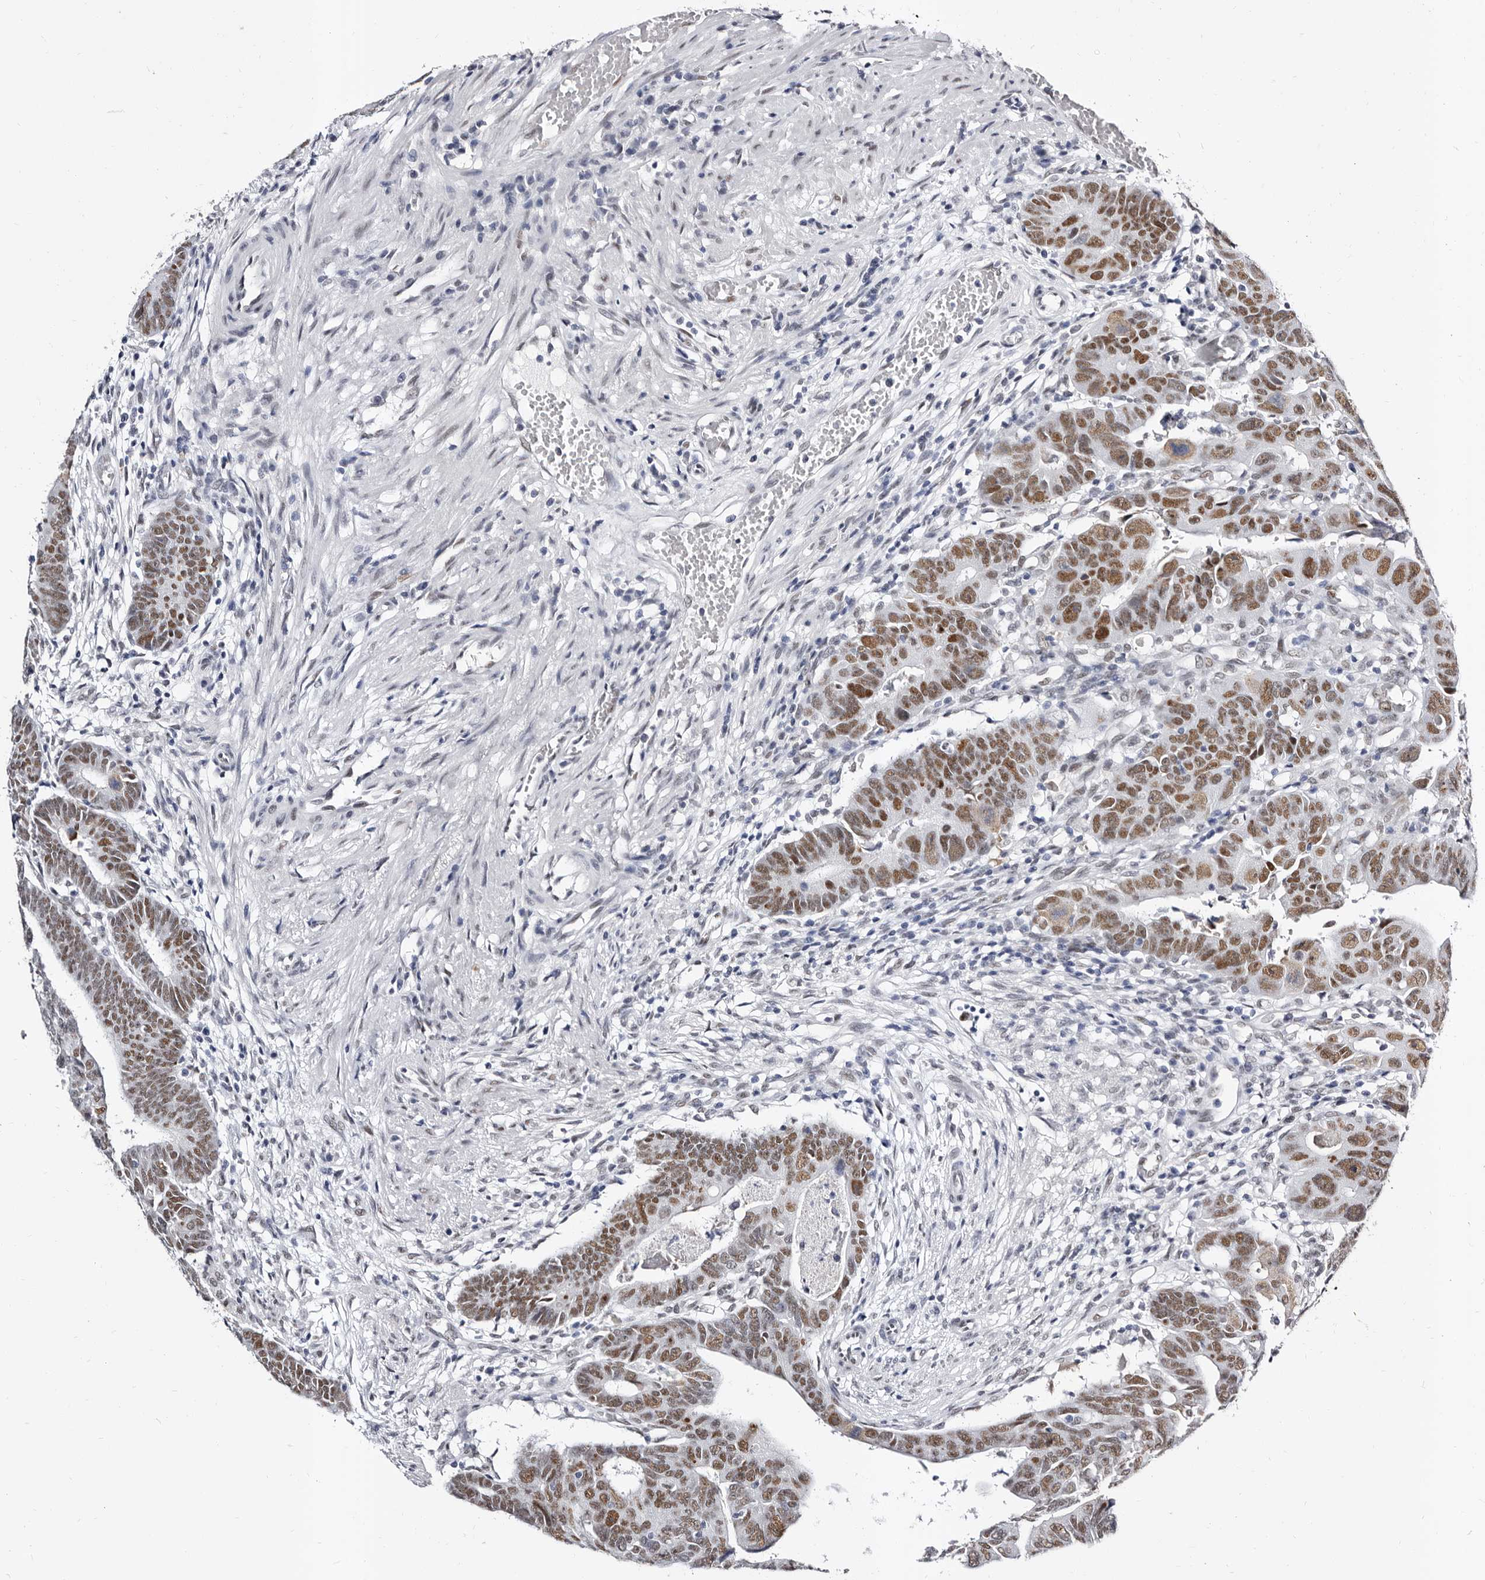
{"staining": {"intensity": "moderate", "quantity": ">75%", "location": "nuclear"}, "tissue": "colorectal cancer", "cell_type": "Tumor cells", "image_type": "cancer", "snomed": [{"axis": "morphology", "description": "Adenocarcinoma, NOS"}, {"axis": "topography", "description": "Rectum"}], "caption": "Protein analysis of colorectal adenocarcinoma tissue displays moderate nuclear staining in about >75% of tumor cells. Using DAB (3,3'-diaminobenzidine) (brown) and hematoxylin (blue) stains, captured at high magnification using brightfield microscopy.", "gene": "ZNF326", "patient": {"sex": "female", "age": 65}}